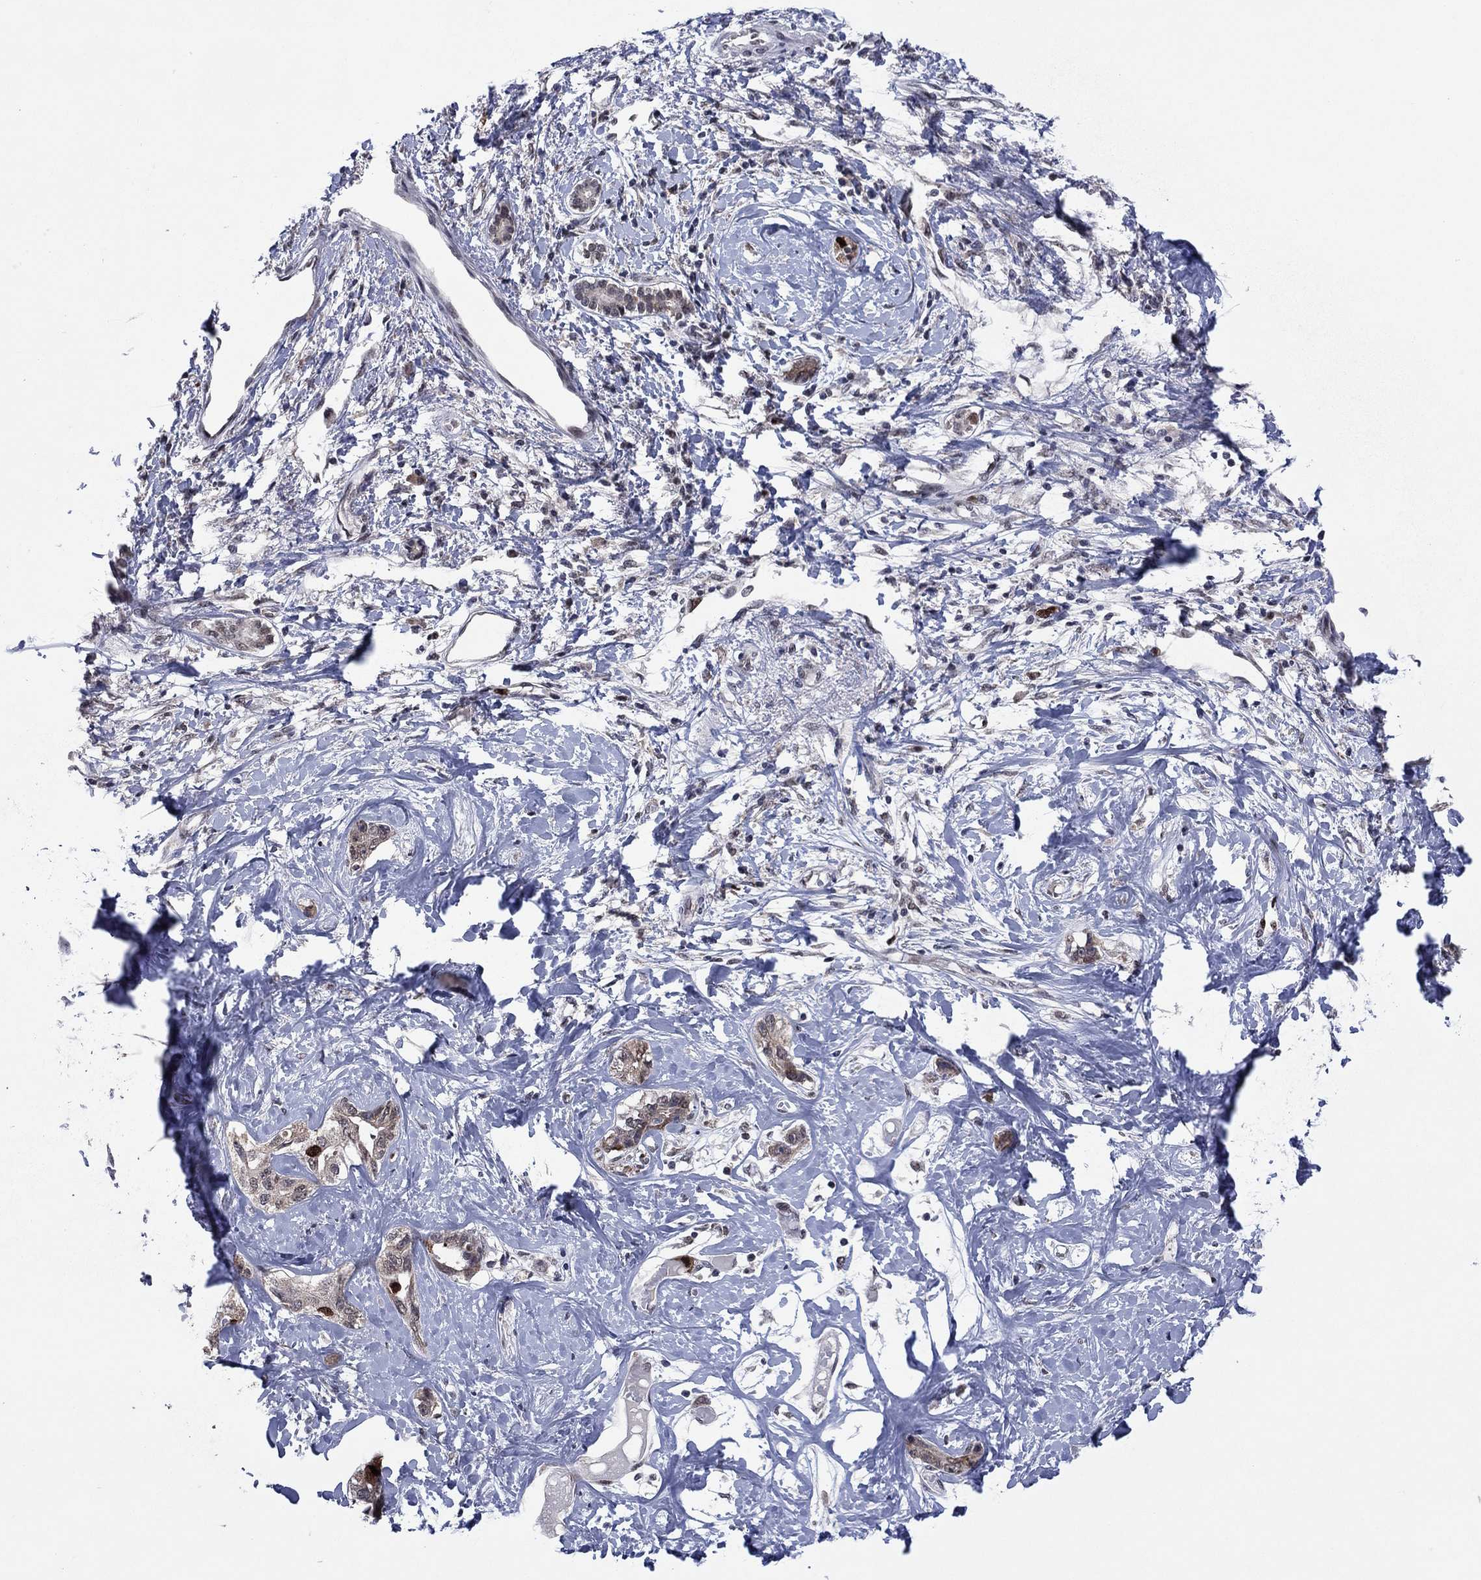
{"staining": {"intensity": "strong", "quantity": "<25%", "location": "nuclear"}, "tissue": "liver cancer", "cell_type": "Tumor cells", "image_type": "cancer", "snomed": [{"axis": "morphology", "description": "Cholangiocarcinoma"}, {"axis": "topography", "description": "Liver"}], "caption": "Immunohistochemistry (IHC) micrograph of liver cancer stained for a protein (brown), which reveals medium levels of strong nuclear positivity in approximately <25% of tumor cells.", "gene": "CDCA5", "patient": {"sex": "male", "age": 59}}